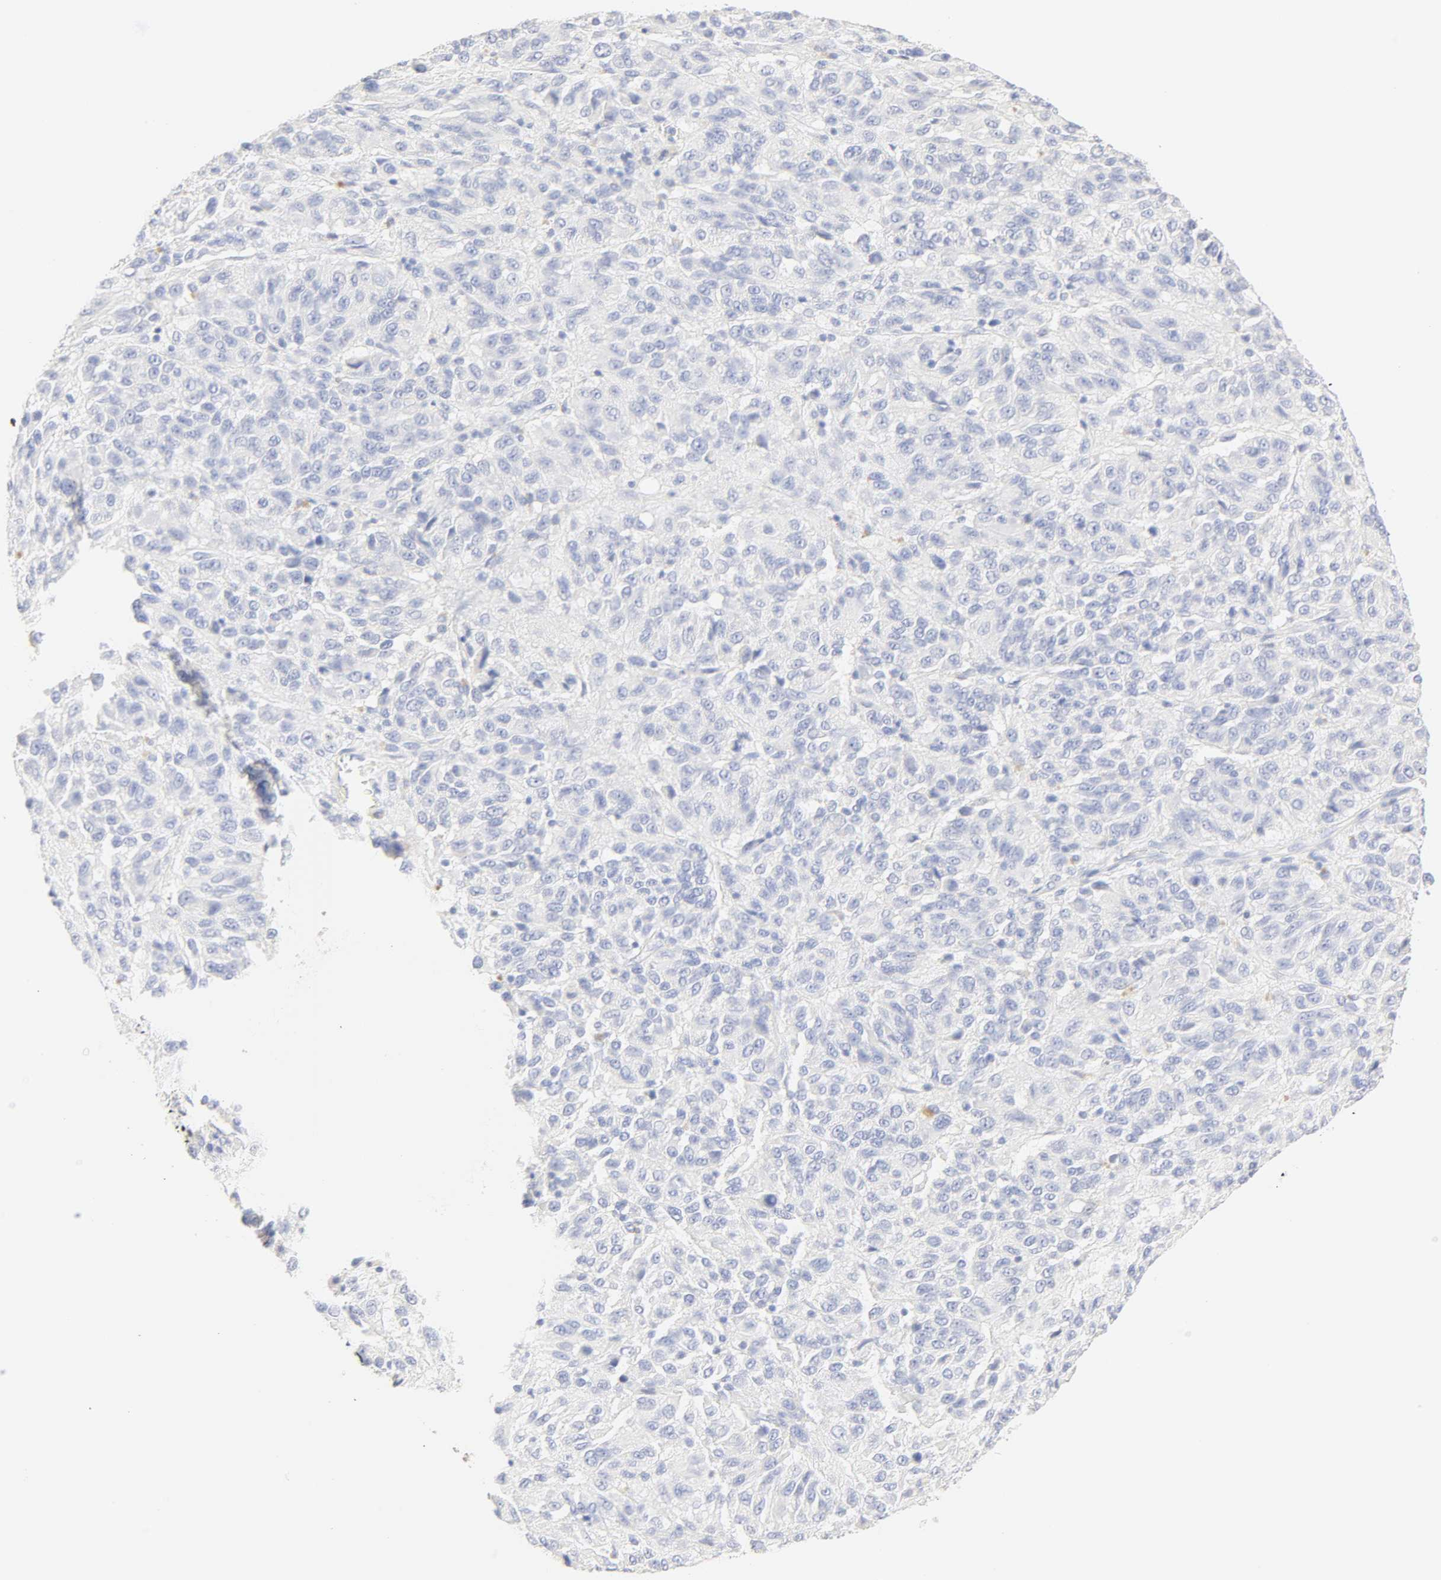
{"staining": {"intensity": "negative", "quantity": "none", "location": "none"}, "tissue": "melanoma", "cell_type": "Tumor cells", "image_type": "cancer", "snomed": [{"axis": "morphology", "description": "Malignant melanoma, Metastatic site"}, {"axis": "topography", "description": "Lung"}], "caption": "Human malignant melanoma (metastatic site) stained for a protein using immunohistochemistry demonstrates no expression in tumor cells.", "gene": "SLCO1B3", "patient": {"sex": "male", "age": 64}}